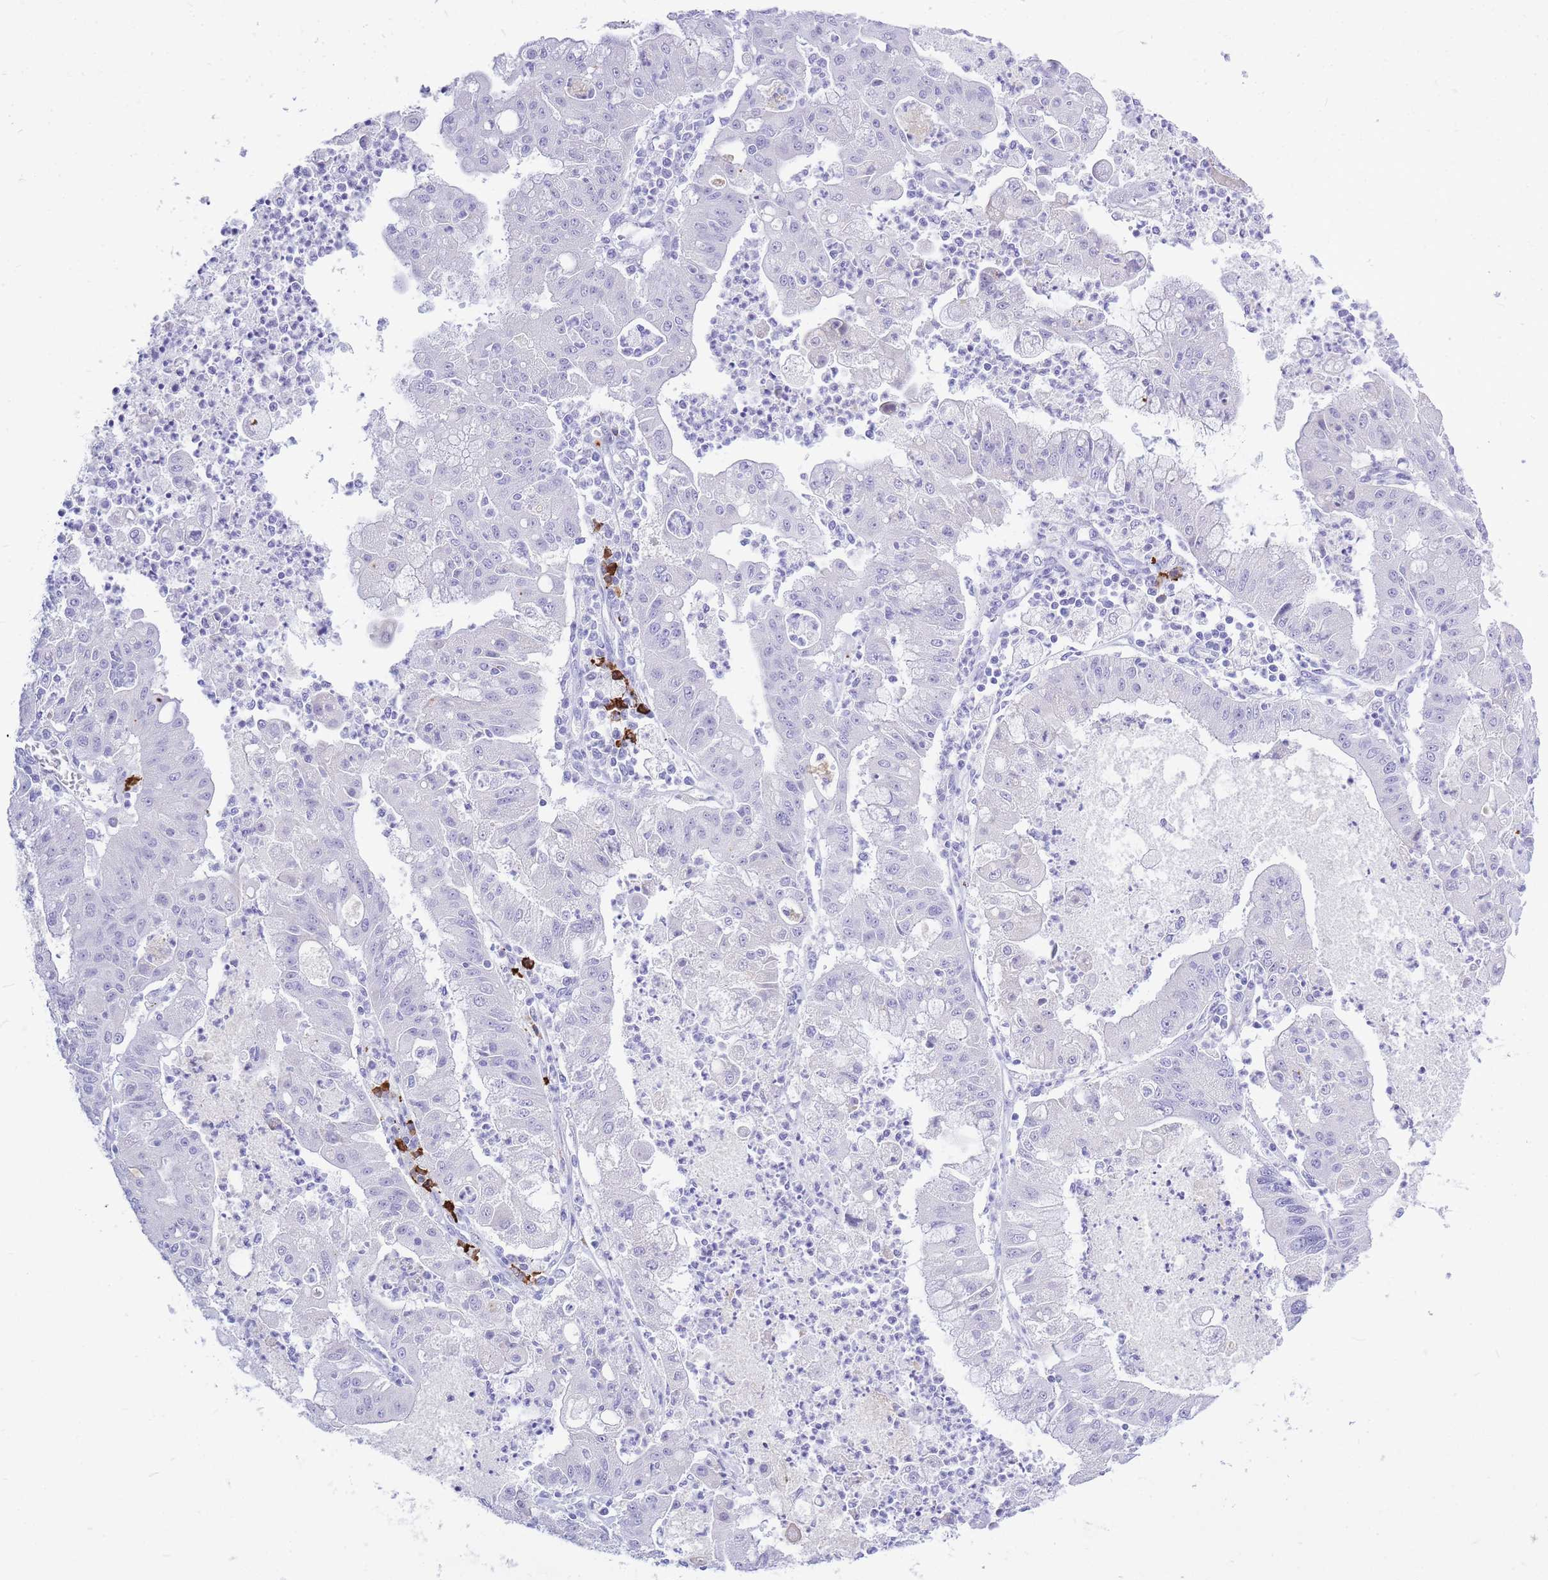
{"staining": {"intensity": "negative", "quantity": "none", "location": "none"}, "tissue": "ovarian cancer", "cell_type": "Tumor cells", "image_type": "cancer", "snomed": [{"axis": "morphology", "description": "Cystadenocarcinoma, mucinous, NOS"}, {"axis": "topography", "description": "Ovary"}], "caption": "Immunohistochemical staining of human ovarian mucinous cystadenocarcinoma shows no significant staining in tumor cells. The staining was performed using DAB (3,3'-diaminobenzidine) to visualize the protein expression in brown, while the nuclei were stained in blue with hematoxylin (Magnification: 20x).", "gene": "ZFP62", "patient": {"sex": "female", "age": 70}}